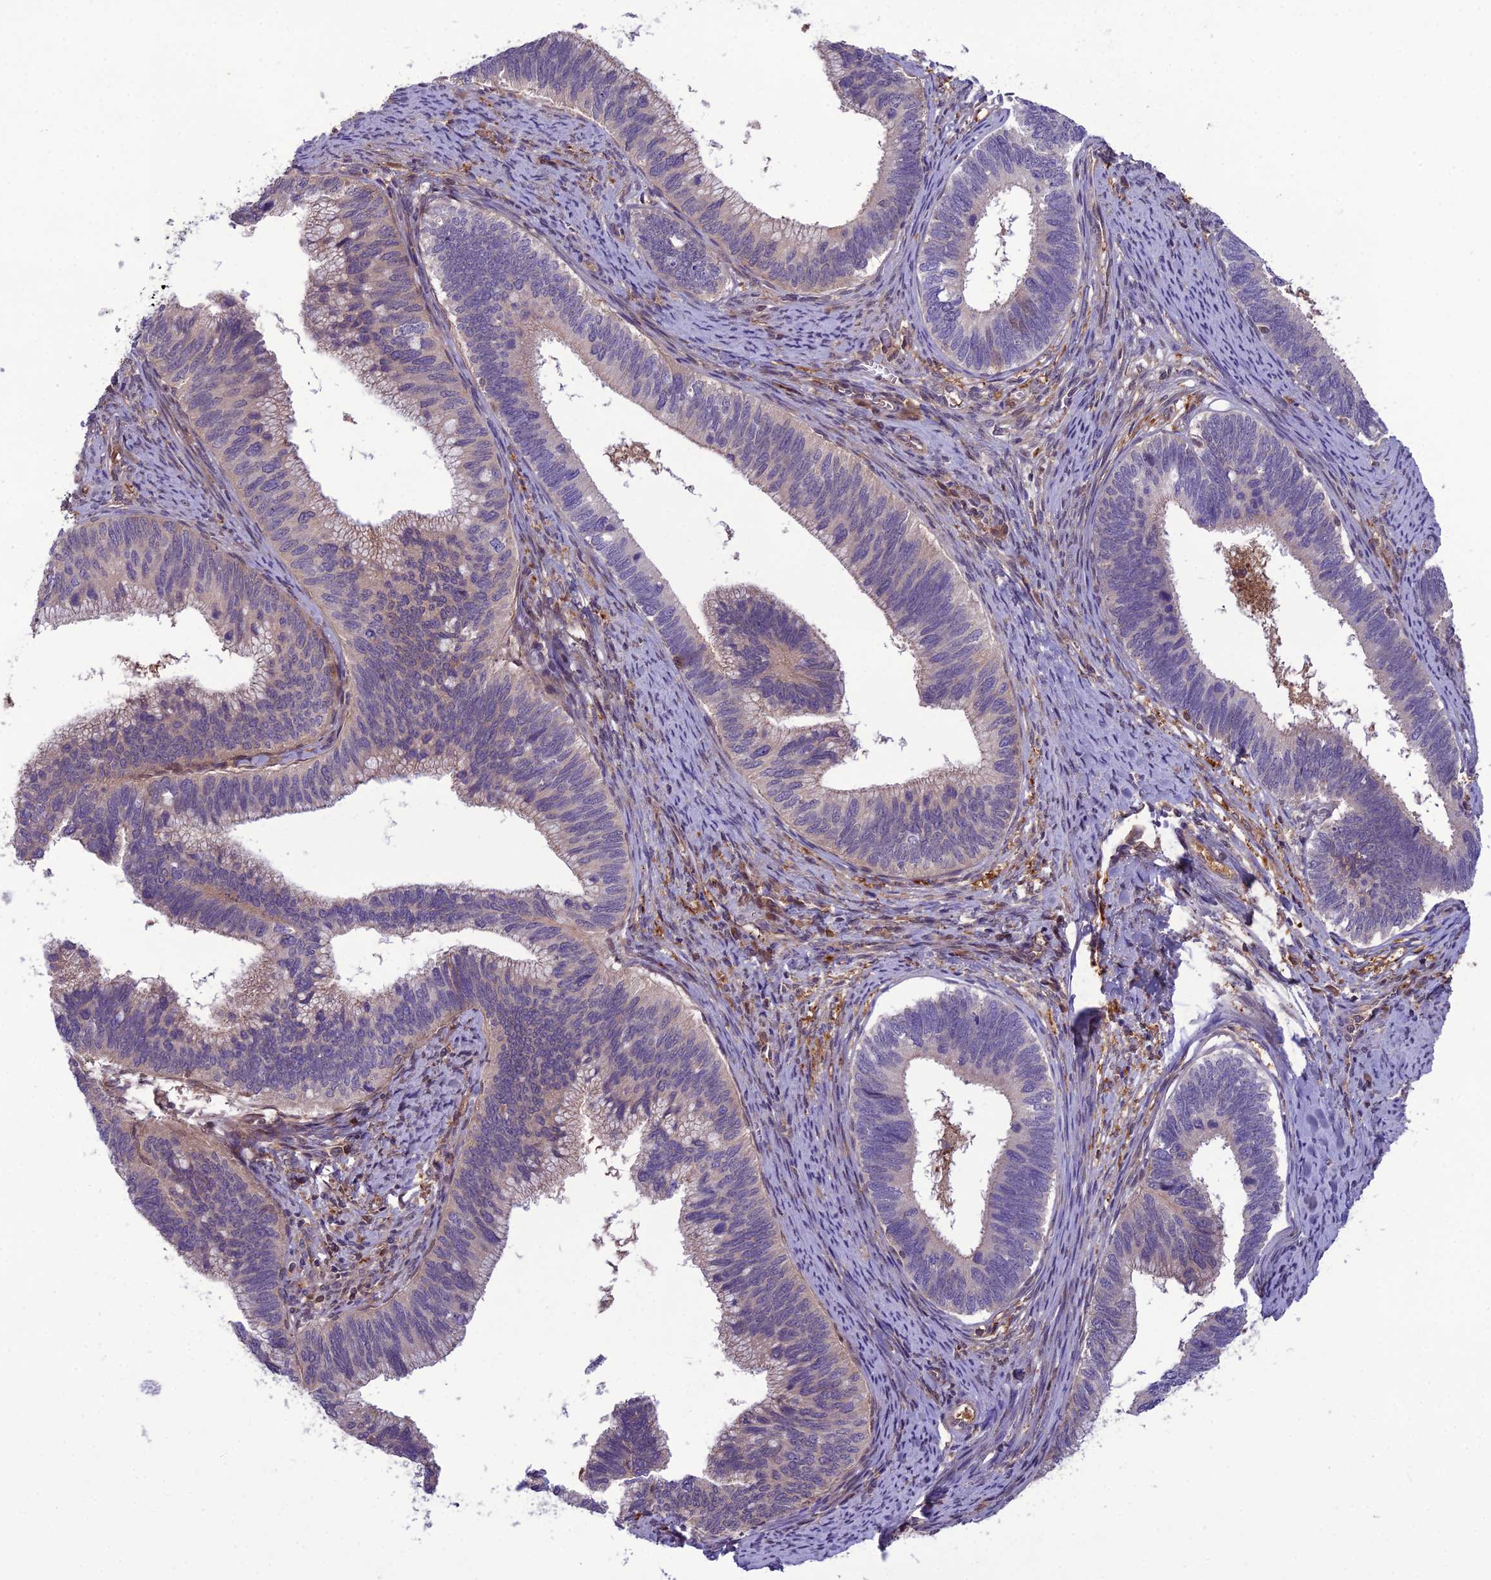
{"staining": {"intensity": "negative", "quantity": "none", "location": "none"}, "tissue": "cervical cancer", "cell_type": "Tumor cells", "image_type": "cancer", "snomed": [{"axis": "morphology", "description": "Adenocarcinoma, NOS"}, {"axis": "topography", "description": "Cervix"}], "caption": "IHC of human adenocarcinoma (cervical) reveals no positivity in tumor cells.", "gene": "GDF6", "patient": {"sex": "female", "age": 42}}